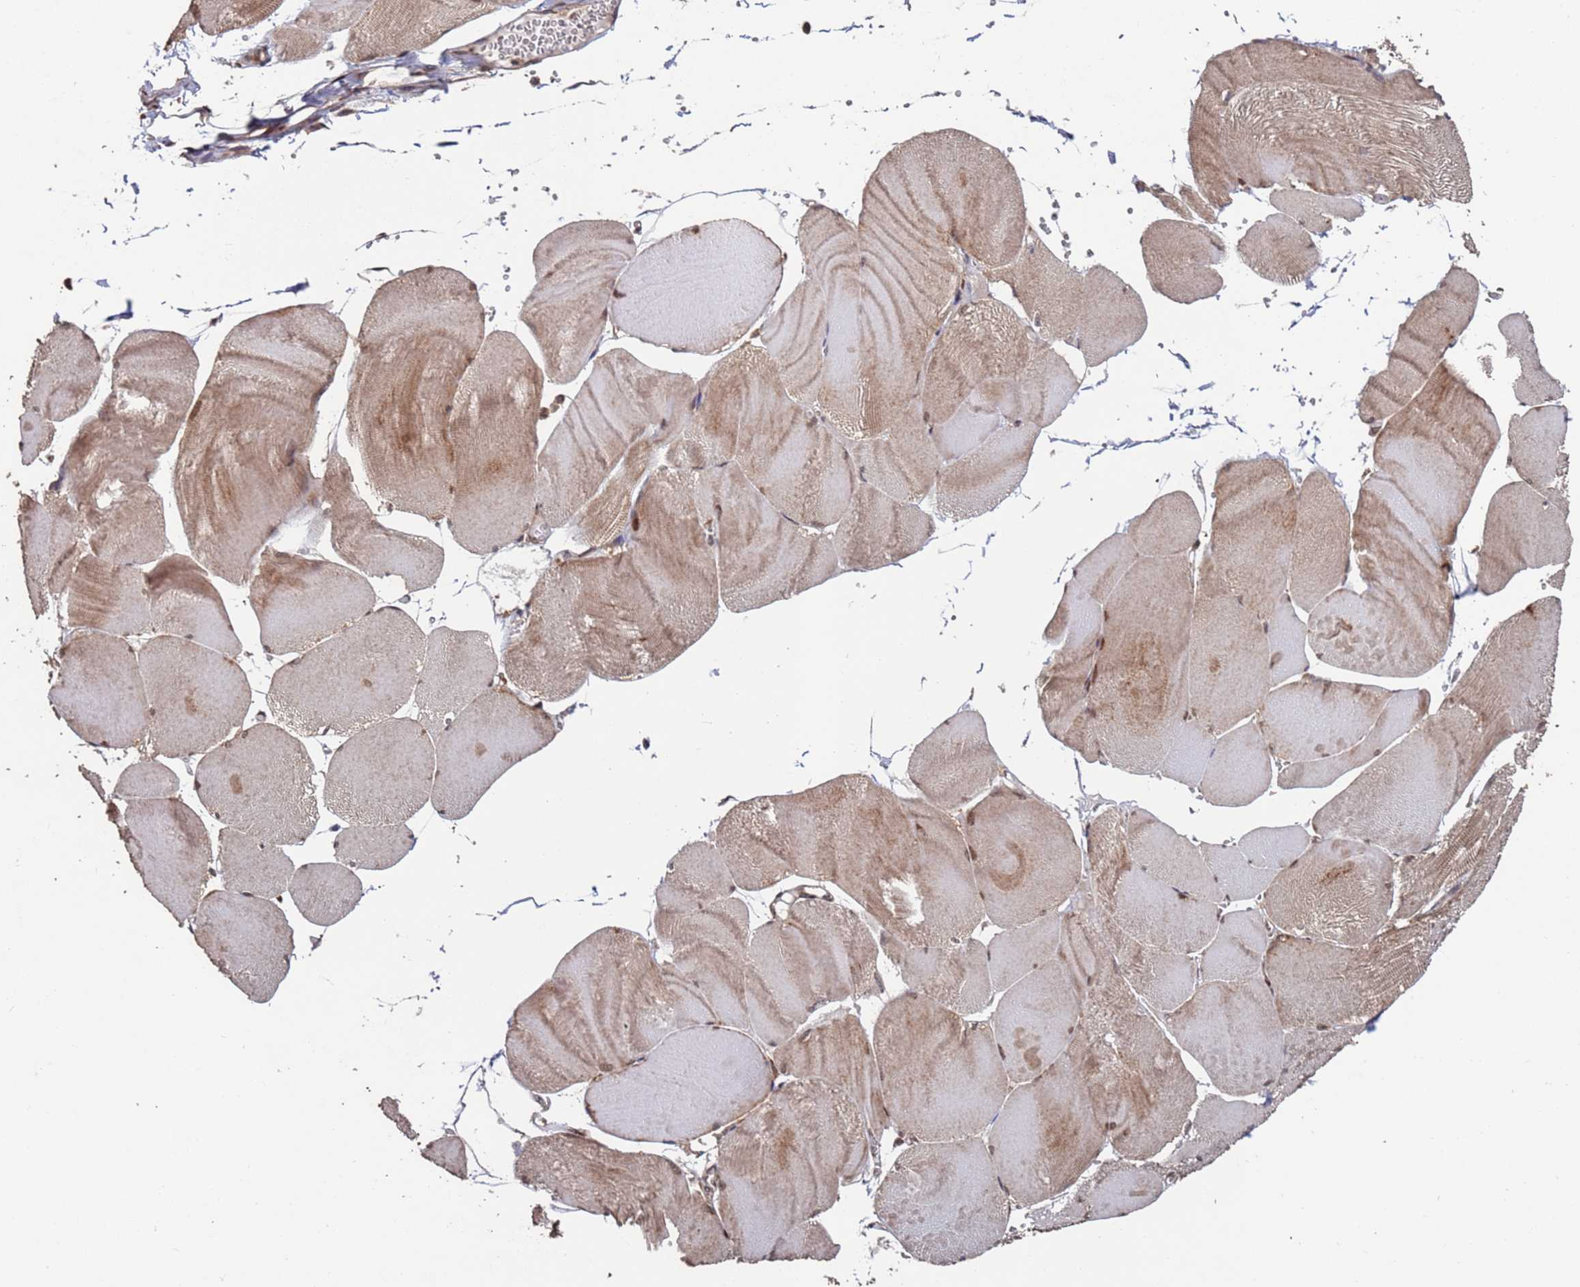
{"staining": {"intensity": "moderate", "quantity": "25%-75%", "location": "cytoplasmic/membranous,nuclear"}, "tissue": "skeletal muscle", "cell_type": "Myocytes", "image_type": "normal", "snomed": [{"axis": "morphology", "description": "Normal tissue, NOS"}, {"axis": "morphology", "description": "Basal cell carcinoma"}, {"axis": "topography", "description": "Skeletal muscle"}], "caption": "Unremarkable skeletal muscle reveals moderate cytoplasmic/membranous,nuclear positivity in approximately 25%-75% of myocytes.", "gene": "PRR7", "patient": {"sex": "female", "age": 64}}